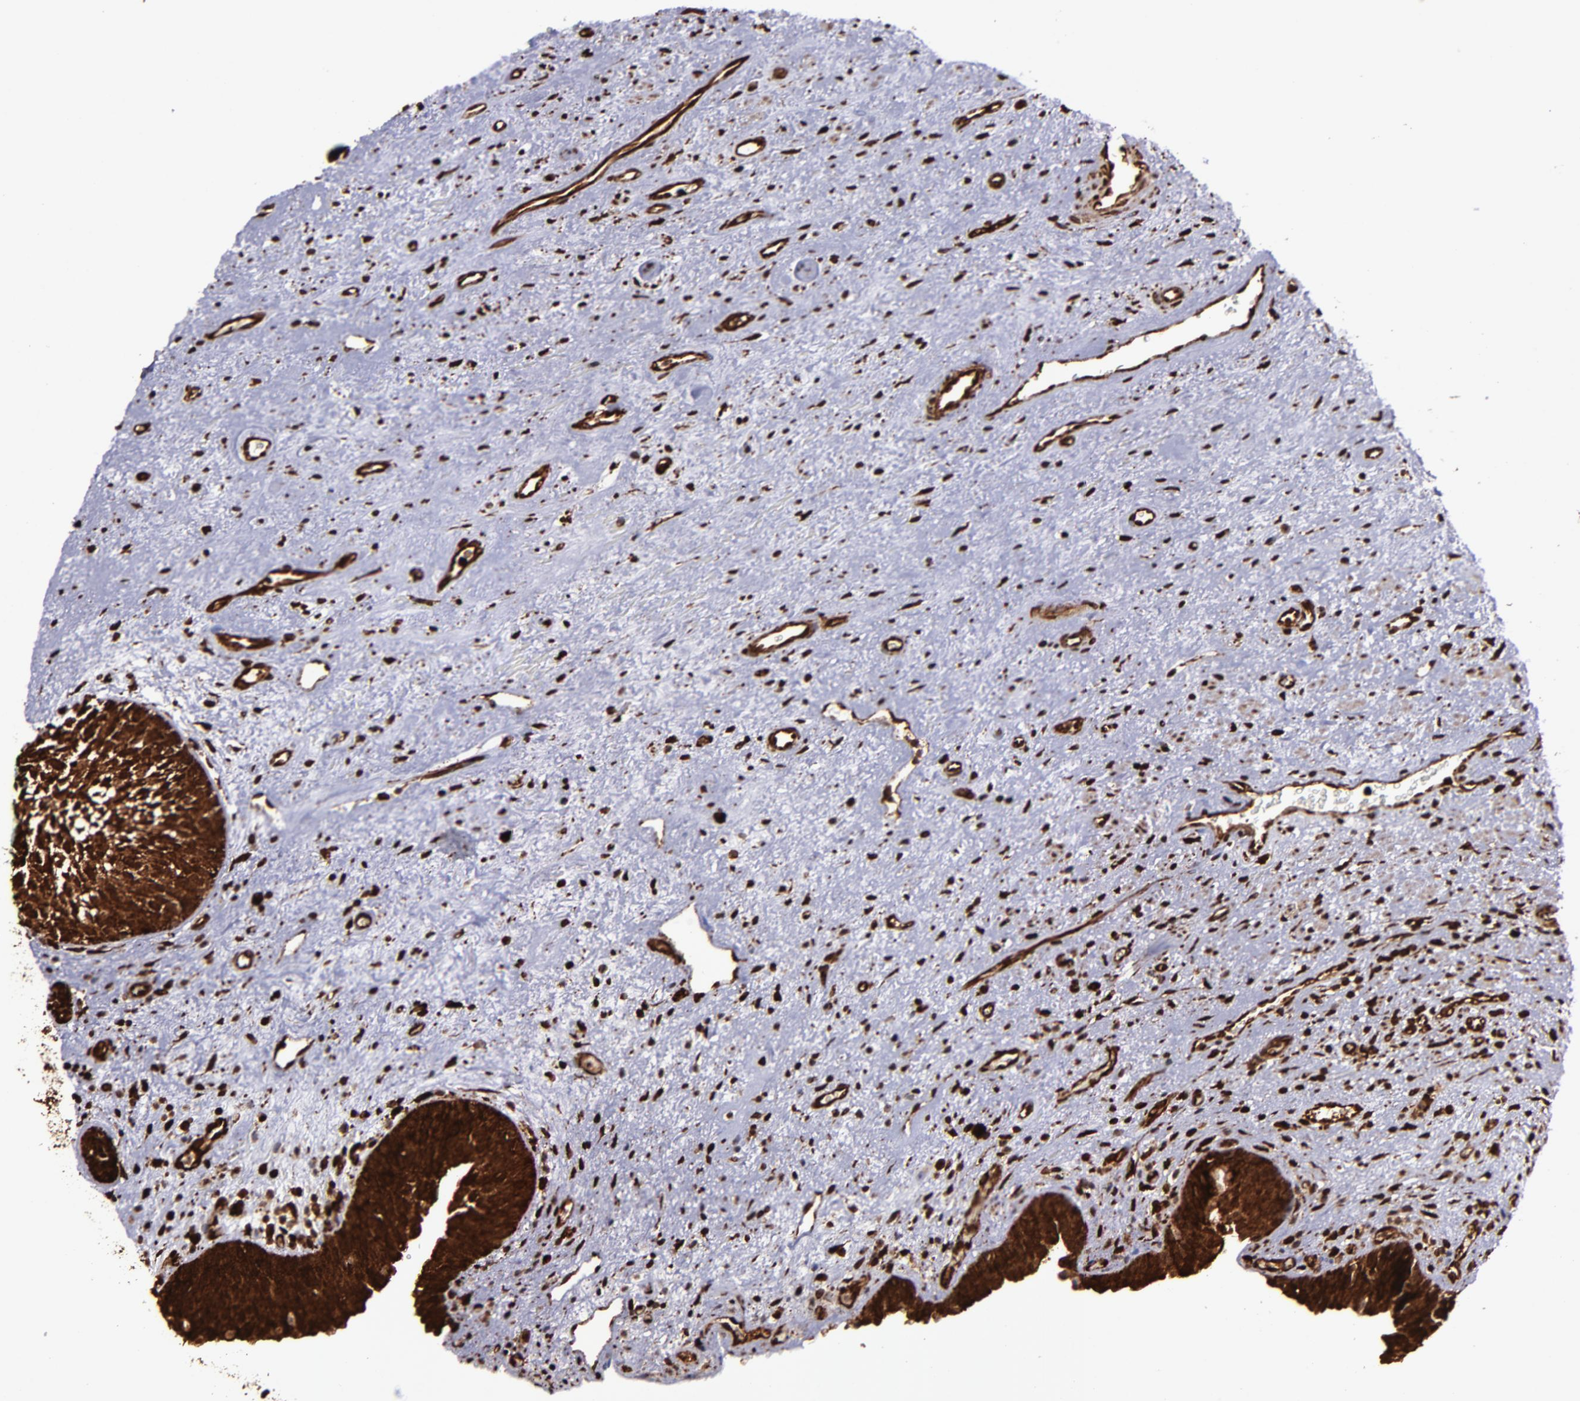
{"staining": {"intensity": "strong", "quantity": ">75%", "location": "cytoplasmic/membranous,nuclear"}, "tissue": "urinary bladder", "cell_type": "Urothelial cells", "image_type": "normal", "snomed": [{"axis": "morphology", "description": "Normal tissue, NOS"}, {"axis": "topography", "description": "Urinary bladder"}], "caption": "The image demonstrates staining of normal urinary bladder, revealing strong cytoplasmic/membranous,nuclear protein positivity (brown color) within urothelial cells.", "gene": "EIF4ENIF1", "patient": {"sex": "male", "age": 48}}